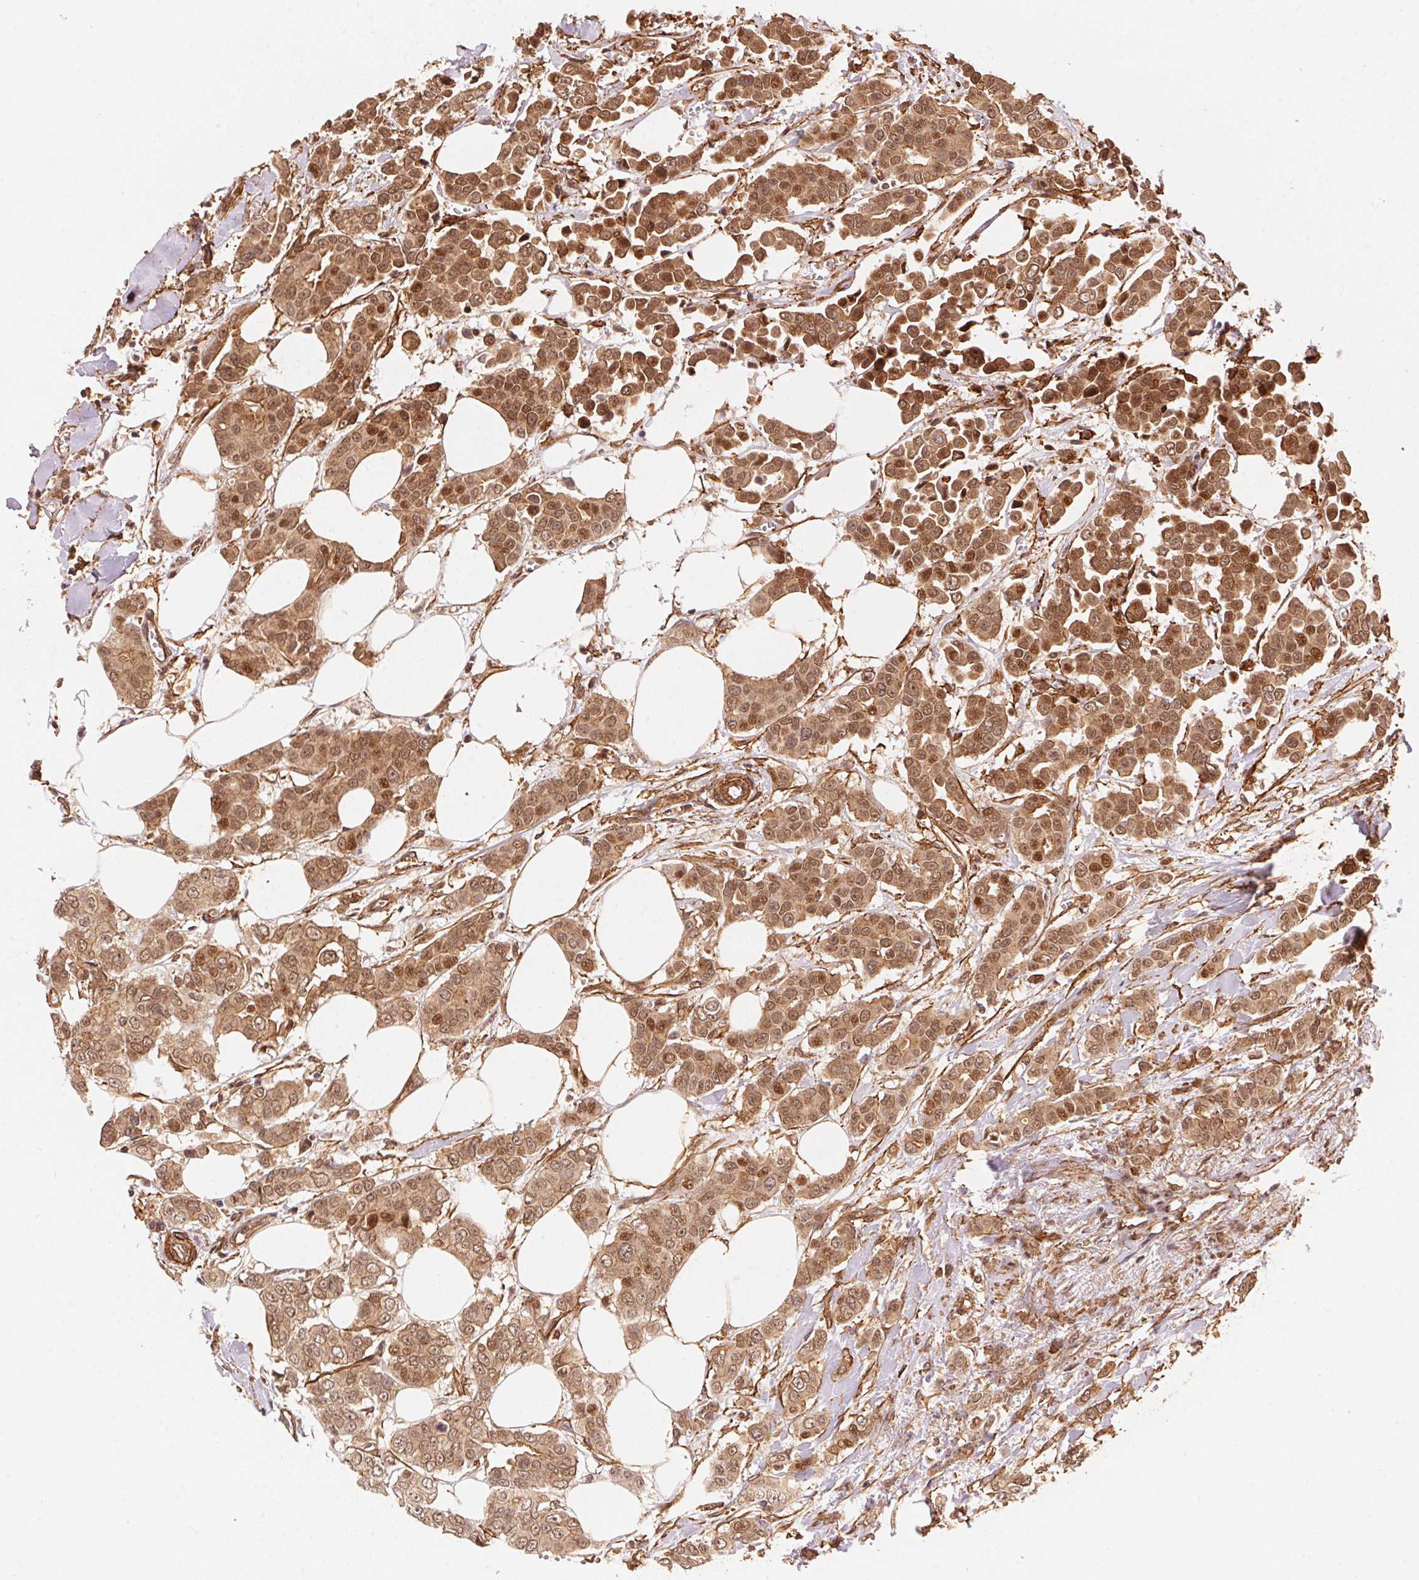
{"staining": {"intensity": "moderate", "quantity": ">75%", "location": "cytoplasmic/membranous,nuclear"}, "tissue": "breast cancer", "cell_type": "Tumor cells", "image_type": "cancer", "snomed": [{"axis": "morphology", "description": "Duct carcinoma"}, {"axis": "topography", "description": "Breast"}], "caption": "A brown stain highlights moderate cytoplasmic/membranous and nuclear staining of a protein in human breast cancer tumor cells.", "gene": "TNIP2", "patient": {"sex": "female", "age": 94}}